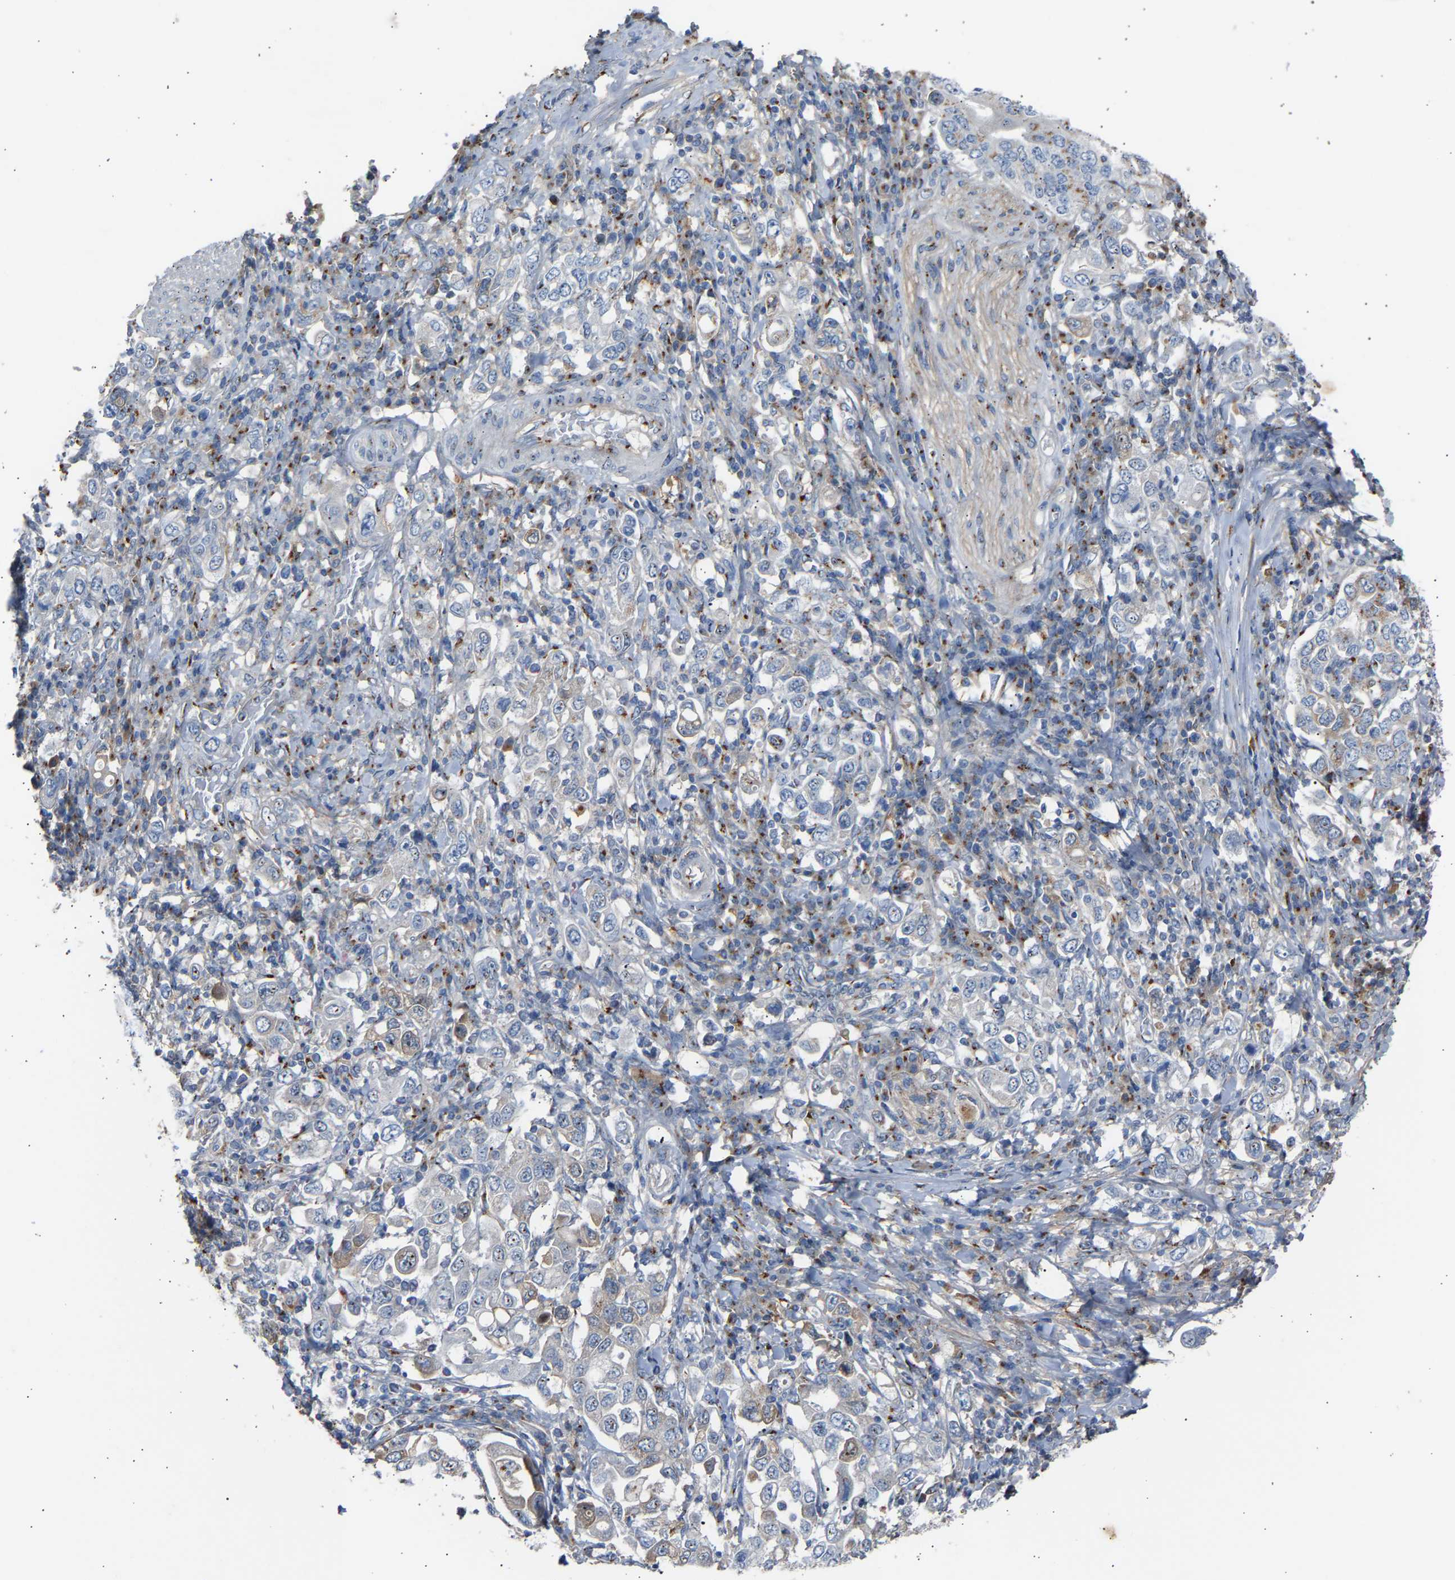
{"staining": {"intensity": "weak", "quantity": "<25%", "location": "cytoplasmic/membranous"}, "tissue": "stomach cancer", "cell_type": "Tumor cells", "image_type": "cancer", "snomed": [{"axis": "morphology", "description": "Adenocarcinoma, NOS"}, {"axis": "topography", "description": "Stomach, upper"}], "caption": "This is a histopathology image of immunohistochemistry (IHC) staining of stomach adenocarcinoma, which shows no expression in tumor cells.", "gene": "CYREN", "patient": {"sex": "male", "age": 62}}